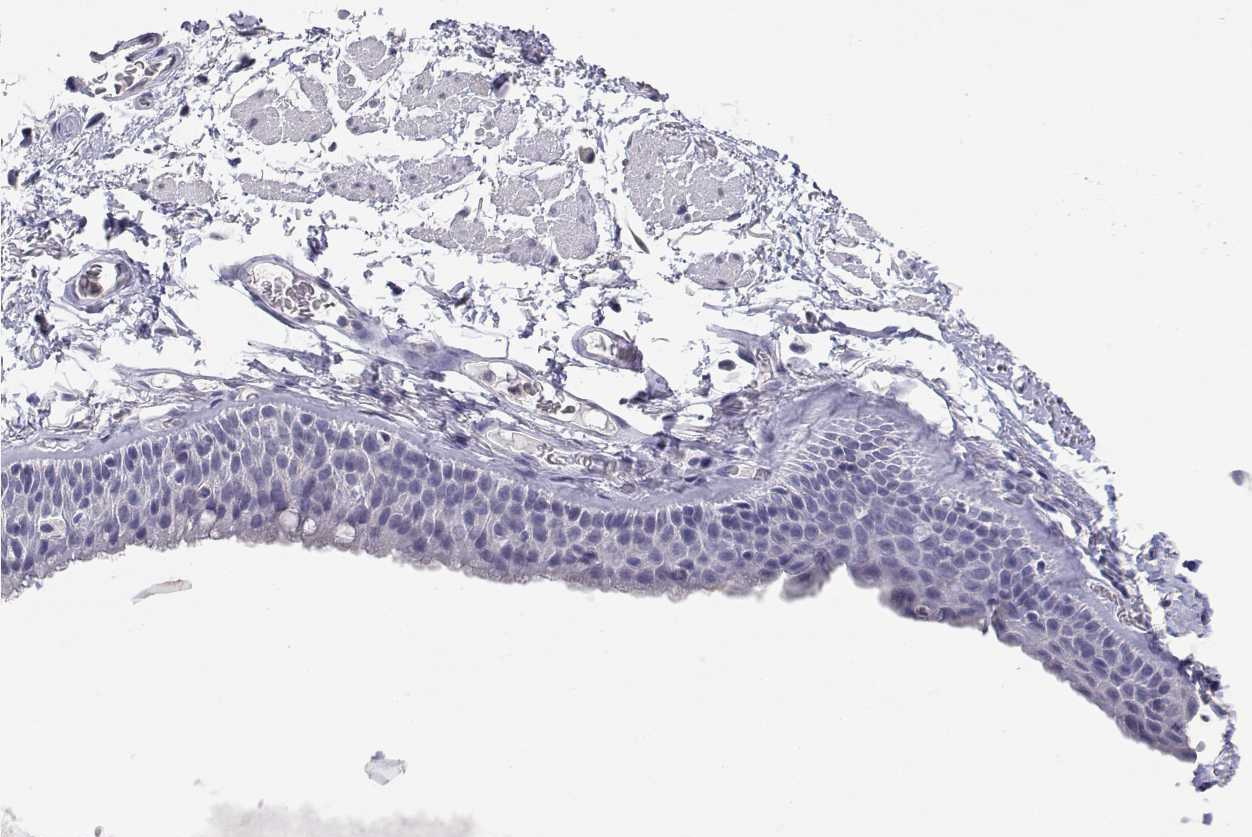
{"staining": {"intensity": "negative", "quantity": "none", "location": "none"}, "tissue": "soft tissue", "cell_type": "Fibroblasts", "image_type": "normal", "snomed": [{"axis": "morphology", "description": "Normal tissue, NOS"}, {"axis": "topography", "description": "Cartilage tissue"}, {"axis": "topography", "description": "Bronchus"}], "caption": "High magnification brightfield microscopy of unremarkable soft tissue stained with DAB (brown) and counterstained with hematoxylin (blue): fibroblasts show no significant staining. Brightfield microscopy of immunohistochemistry (IHC) stained with DAB (3,3'-diaminobenzidine) (brown) and hematoxylin (blue), captured at high magnification.", "gene": "ADA", "patient": {"sex": "female", "age": 79}}